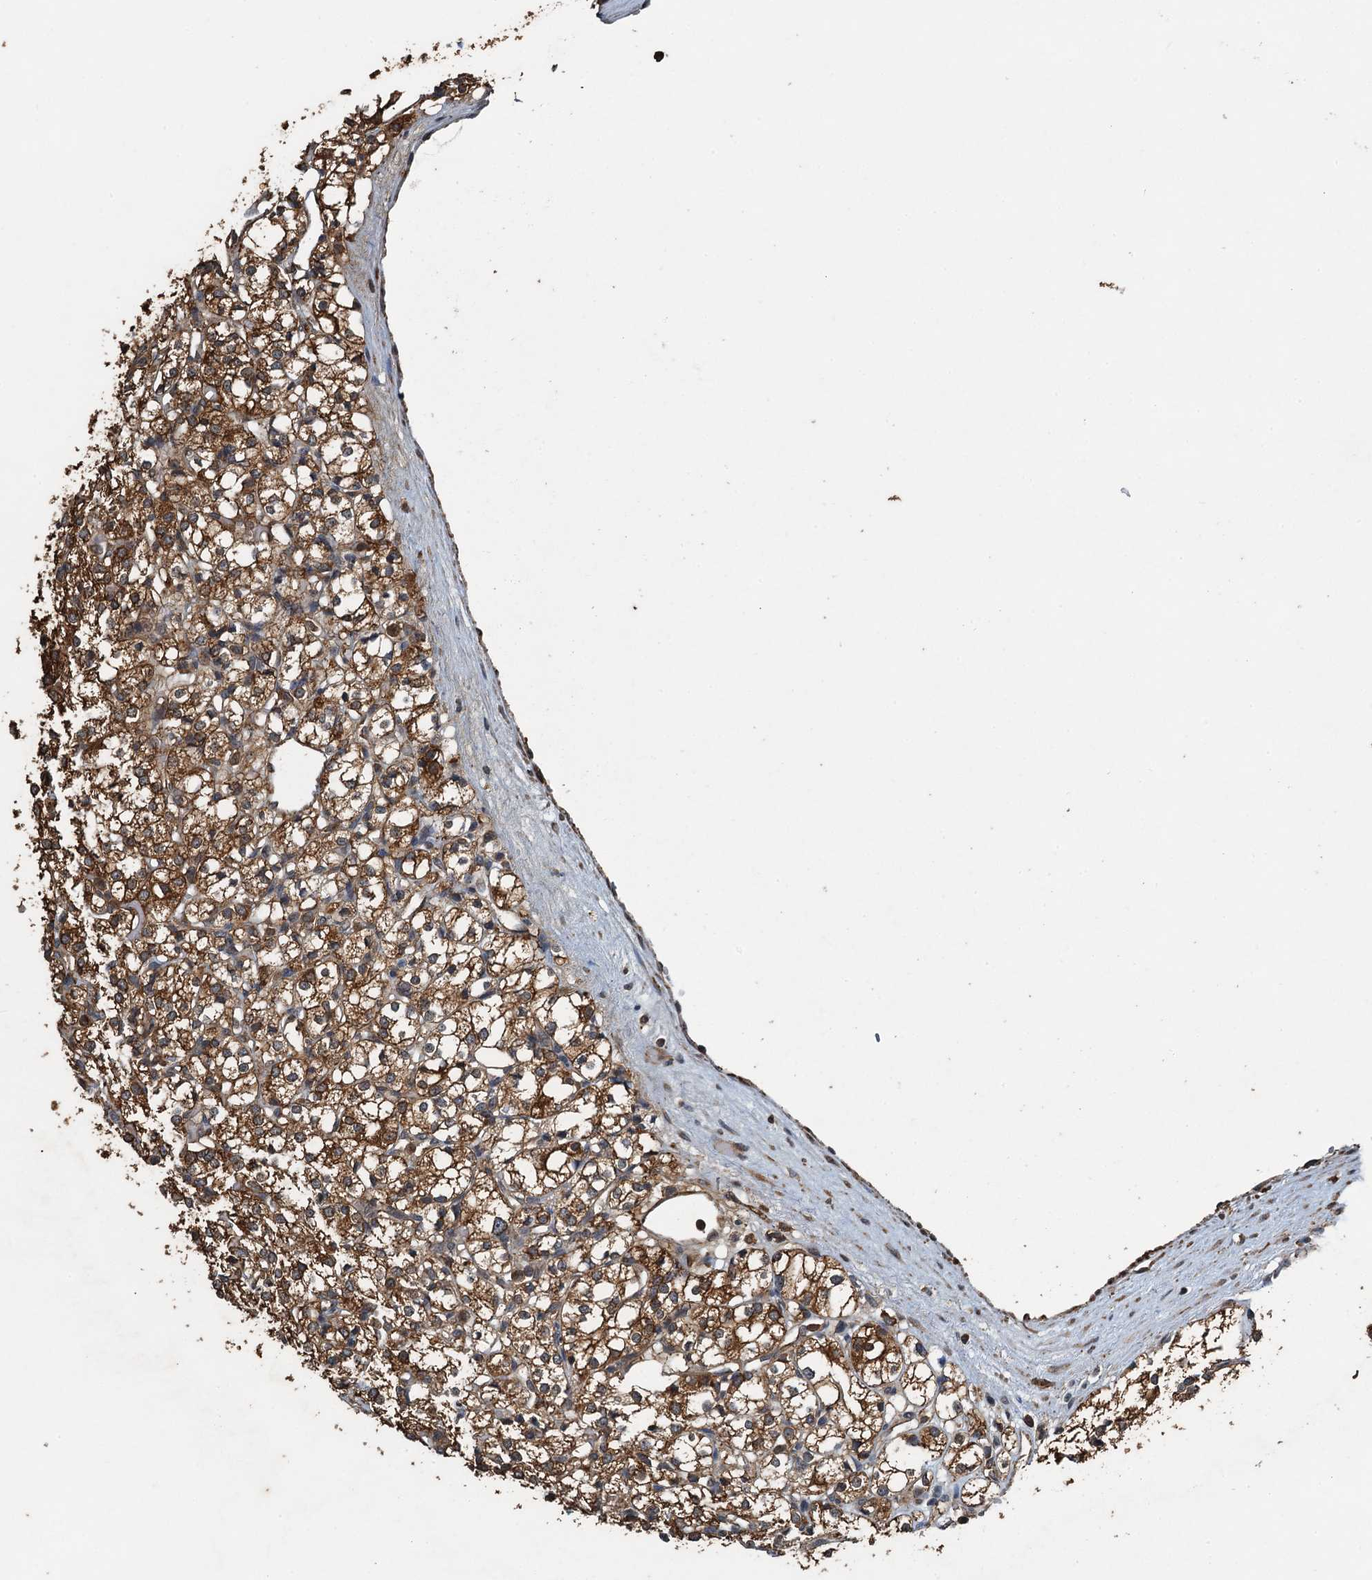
{"staining": {"intensity": "strong", "quantity": ">75%", "location": "cytoplasmic/membranous"}, "tissue": "renal cancer", "cell_type": "Tumor cells", "image_type": "cancer", "snomed": [{"axis": "morphology", "description": "Adenocarcinoma, NOS"}, {"axis": "topography", "description": "Kidney"}], "caption": "Protein expression analysis of renal adenocarcinoma displays strong cytoplasmic/membranous staining in approximately >75% of tumor cells.", "gene": "WHAMM", "patient": {"sex": "male", "age": 77}}